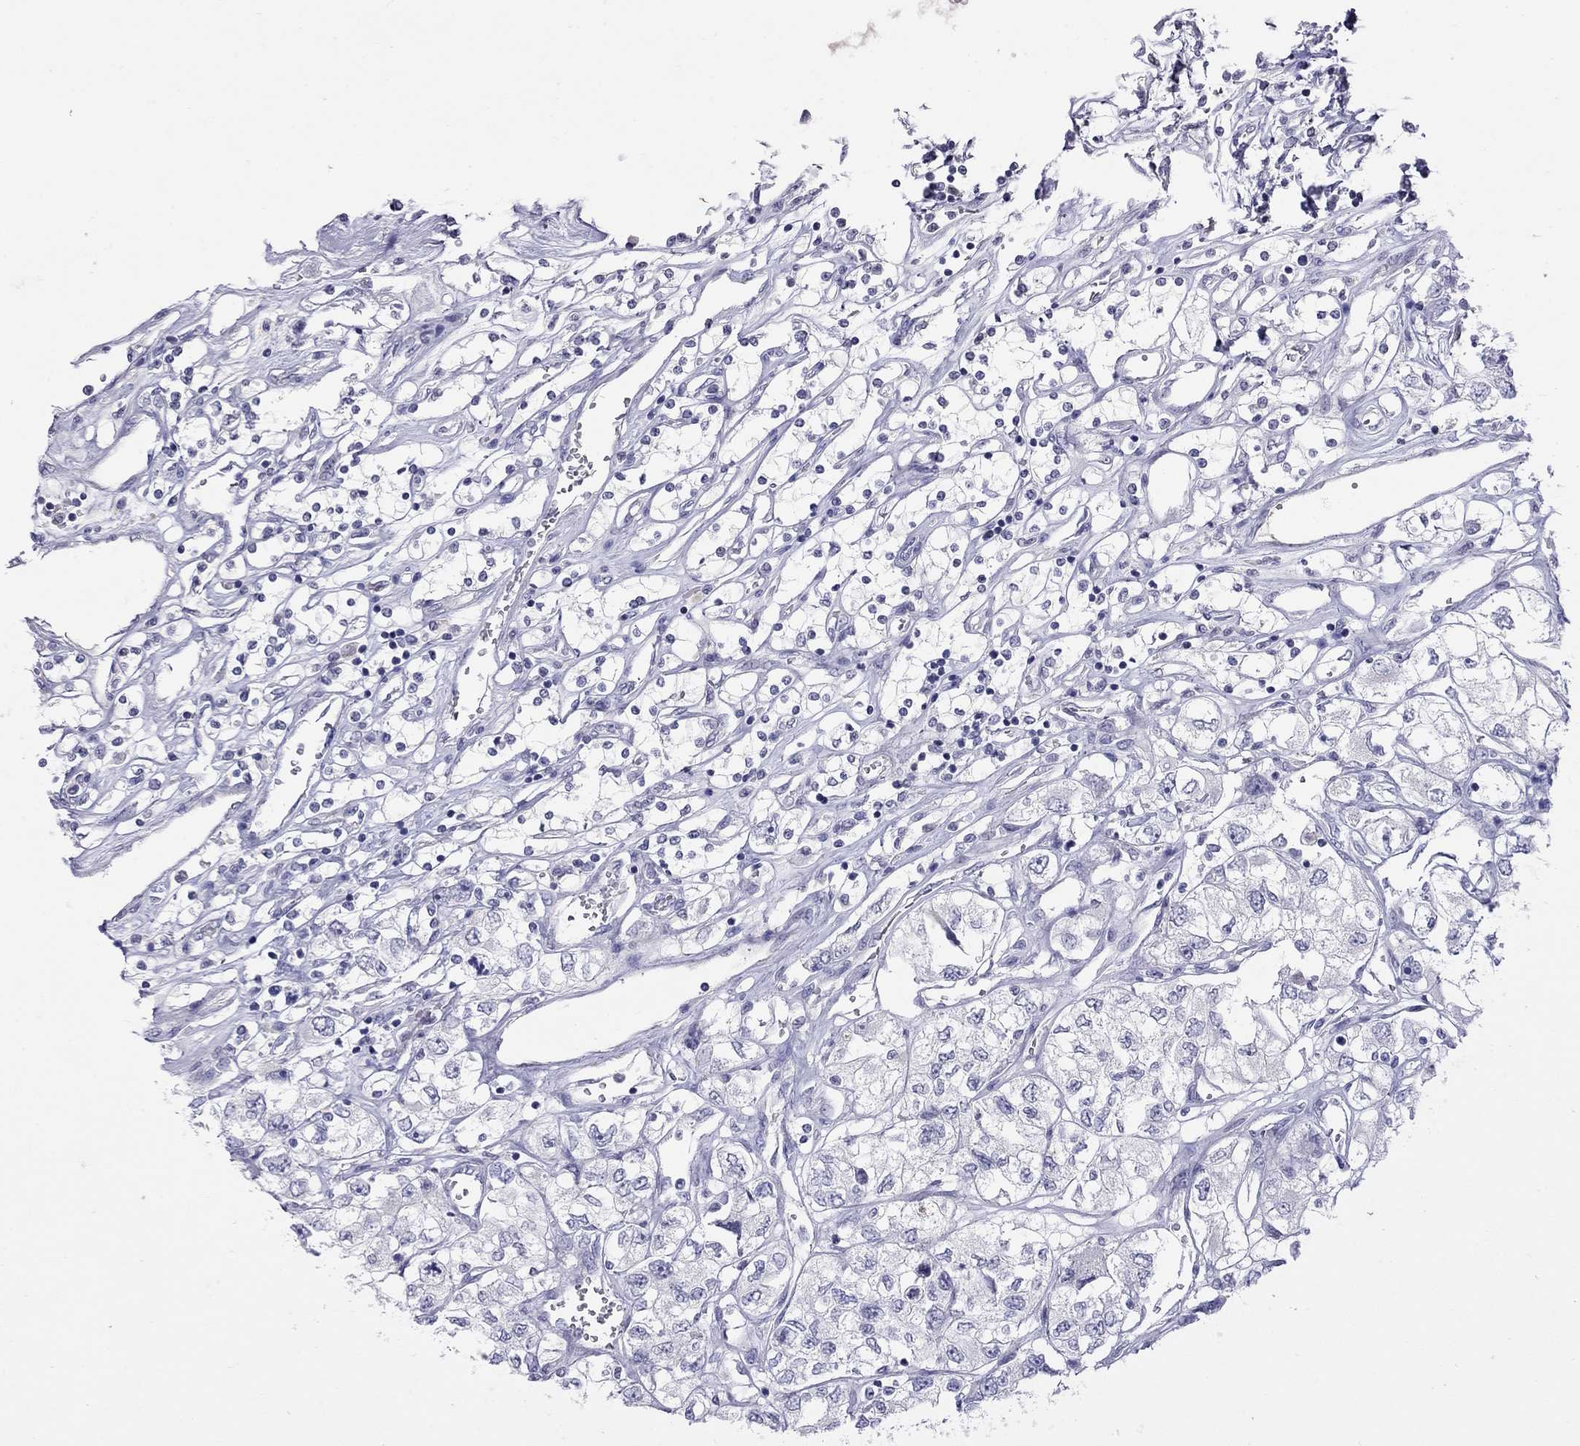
{"staining": {"intensity": "negative", "quantity": "none", "location": "none"}, "tissue": "renal cancer", "cell_type": "Tumor cells", "image_type": "cancer", "snomed": [{"axis": "morphology", "description": "Adenocarcinoma, NOS"}, {"axis": "topography", "description": "Kidney"}], "caption": "A micrograph of renal cancer stained for a protein exhibits no brown staining in tumor cells.", "gene": "MUC16", "patient": {"sex": "female", "age": 59}}